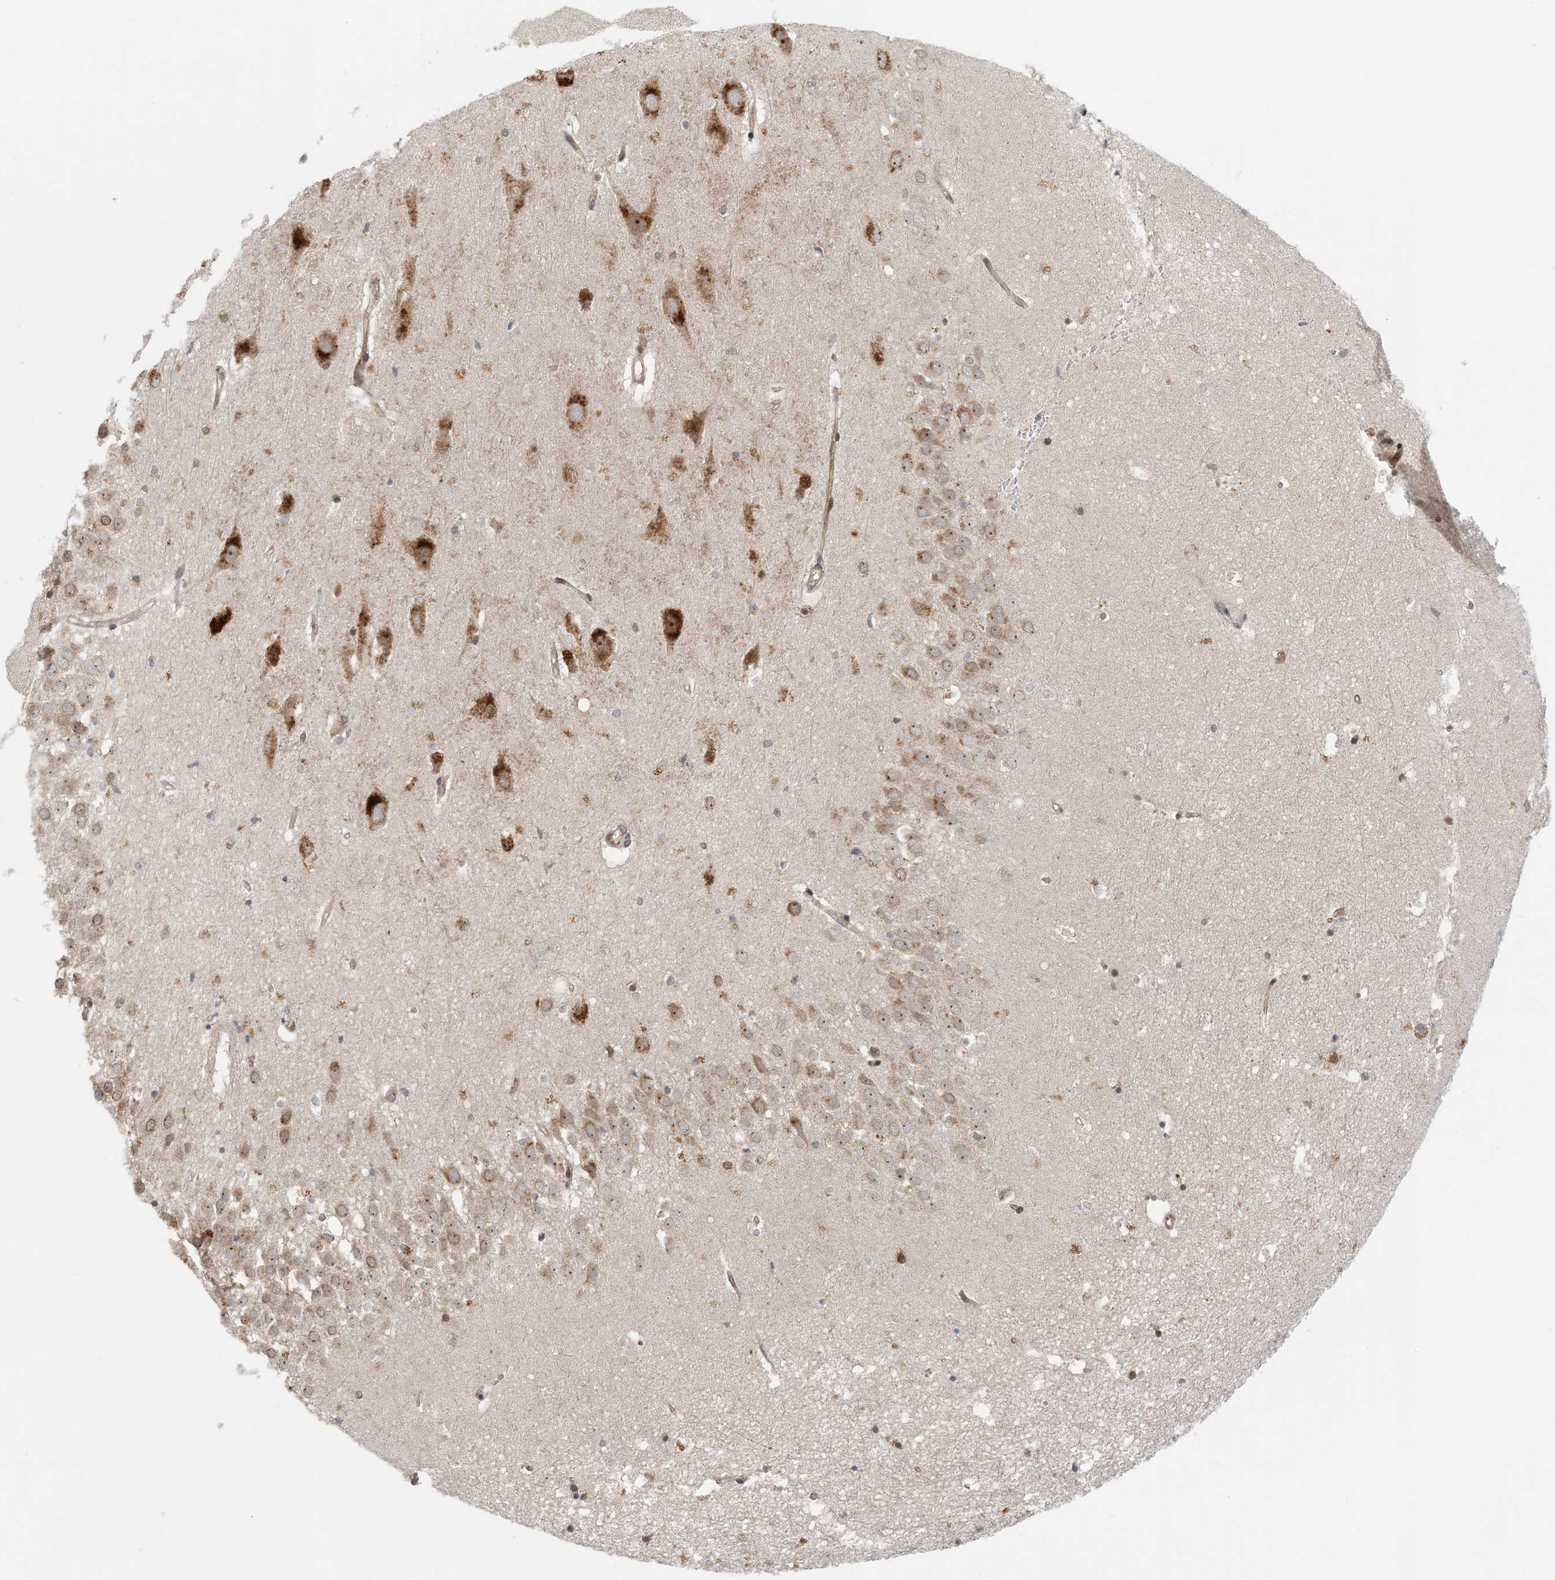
{"staining": {"intensity": "moderate", "quantity": "25%-75%", "location": "cytoplasmic/membranous"}, "tissue": "hippocampus", "cell_type": "Glial cells", "image_type": "normal", "snomed": [{"axis": "morphology", "description": "Normal tissue, NOS"}, {"axis": "topography", "description": "Hippocampus"}], "caption": "A histopathology image of human hippocampus stained for a protein exhibits moderate cytoplasmic/membranous brown staining in glial cells. (DAB (3,3'-diaminobenzidine) IHC with brightfield microscopy, high magnification).", "gene": "ATP13A2", "patient": {"sex": "female", "age": 52}}